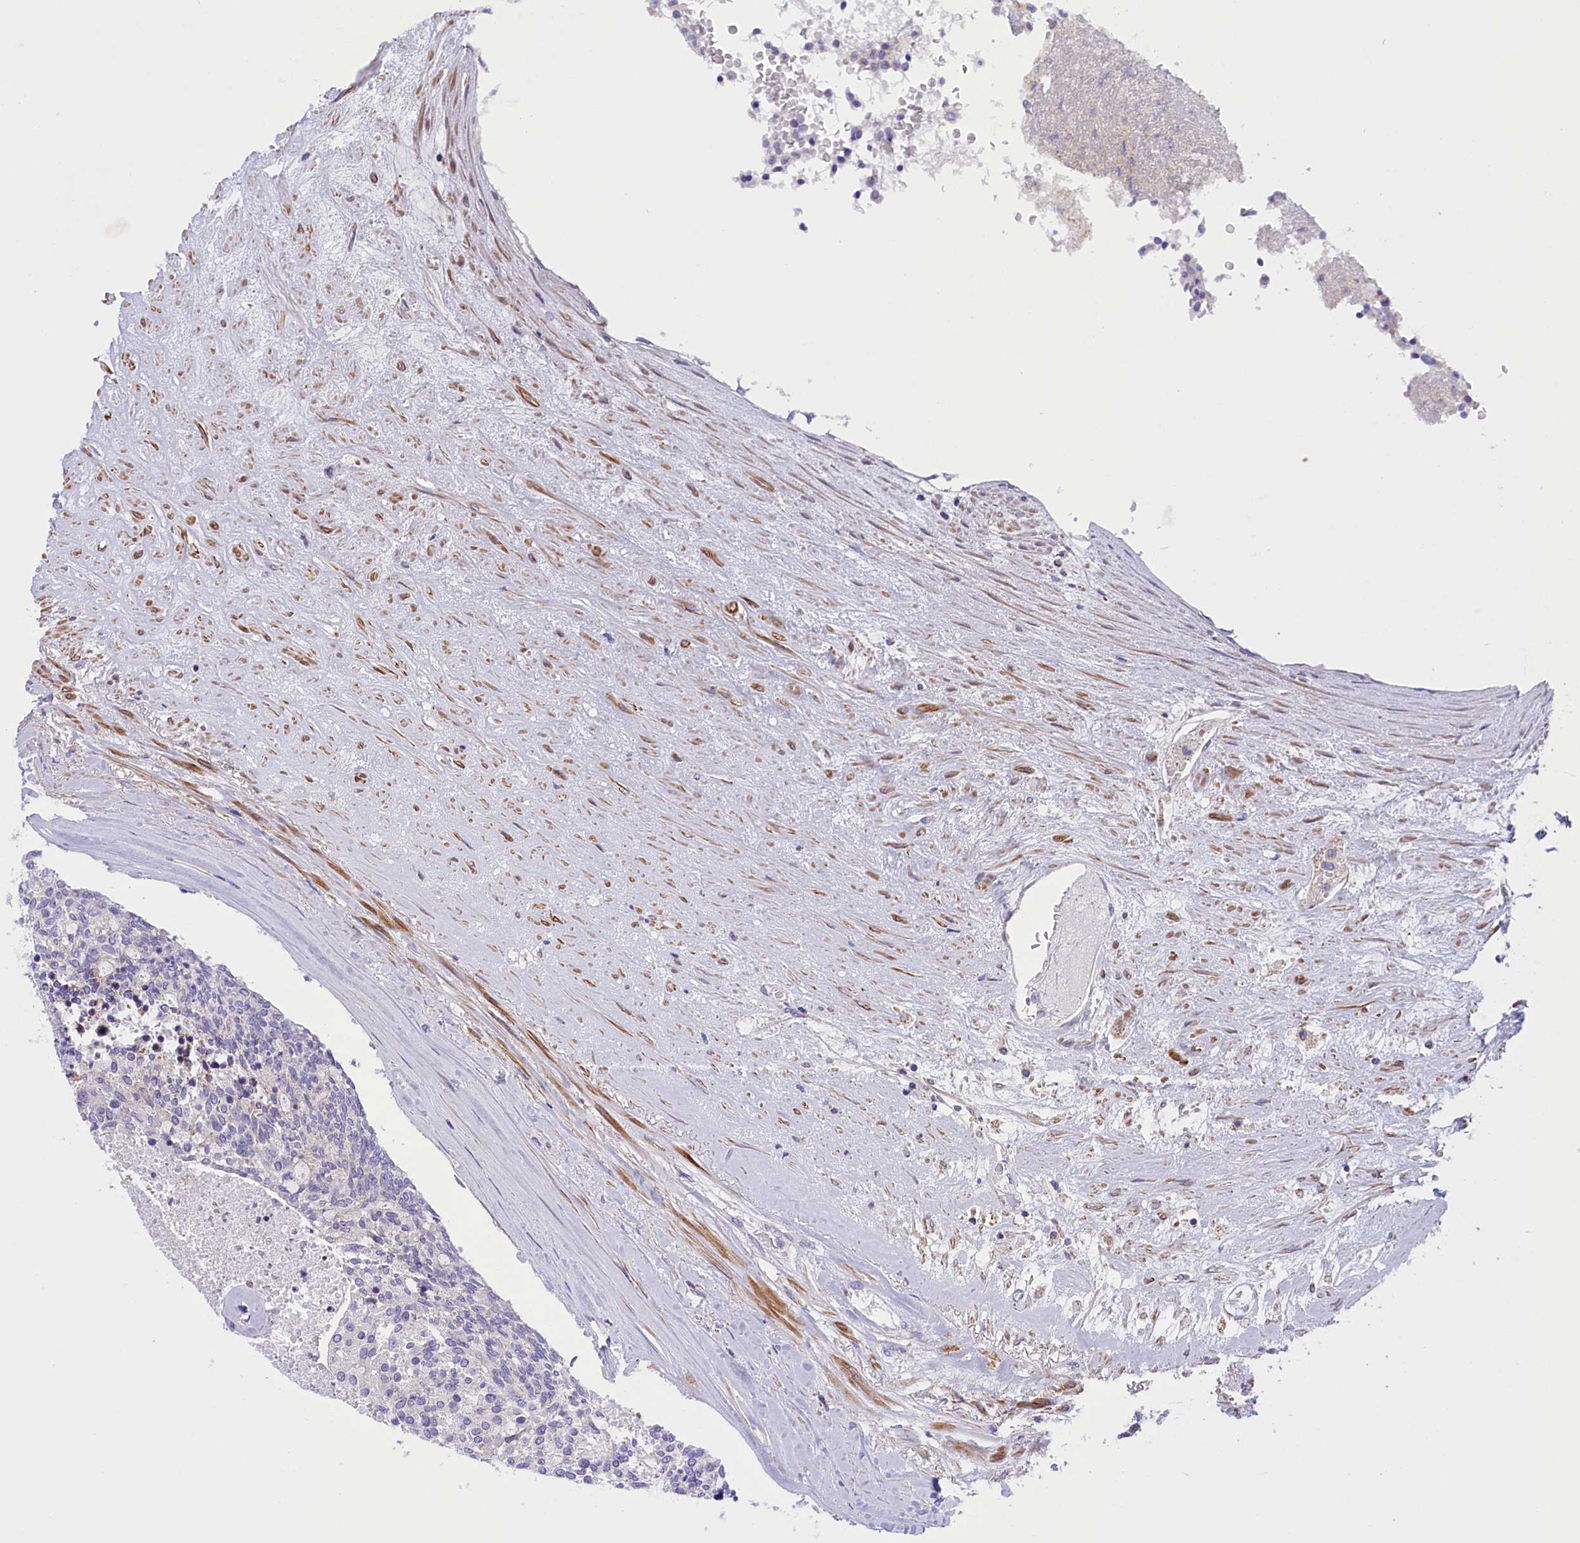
{"staining": {"intensity": "negative", "quantity": "none", "location": "none"}, "tissue": "carcinoid", "cell_type": "Tumor cells", "image_type": "cancer", "snomed": [{"axis": "morphology", "description": "Carcinoid, malignant, NOS"}, {"axis": "topography", "description": "Pancreas"}], "caption": "The micrograph exhibits no staining of tumor cells in malignant carcinoid.", "gene": "CORO7-PAM16", "patient": {"sex": "female", "age": 54}}